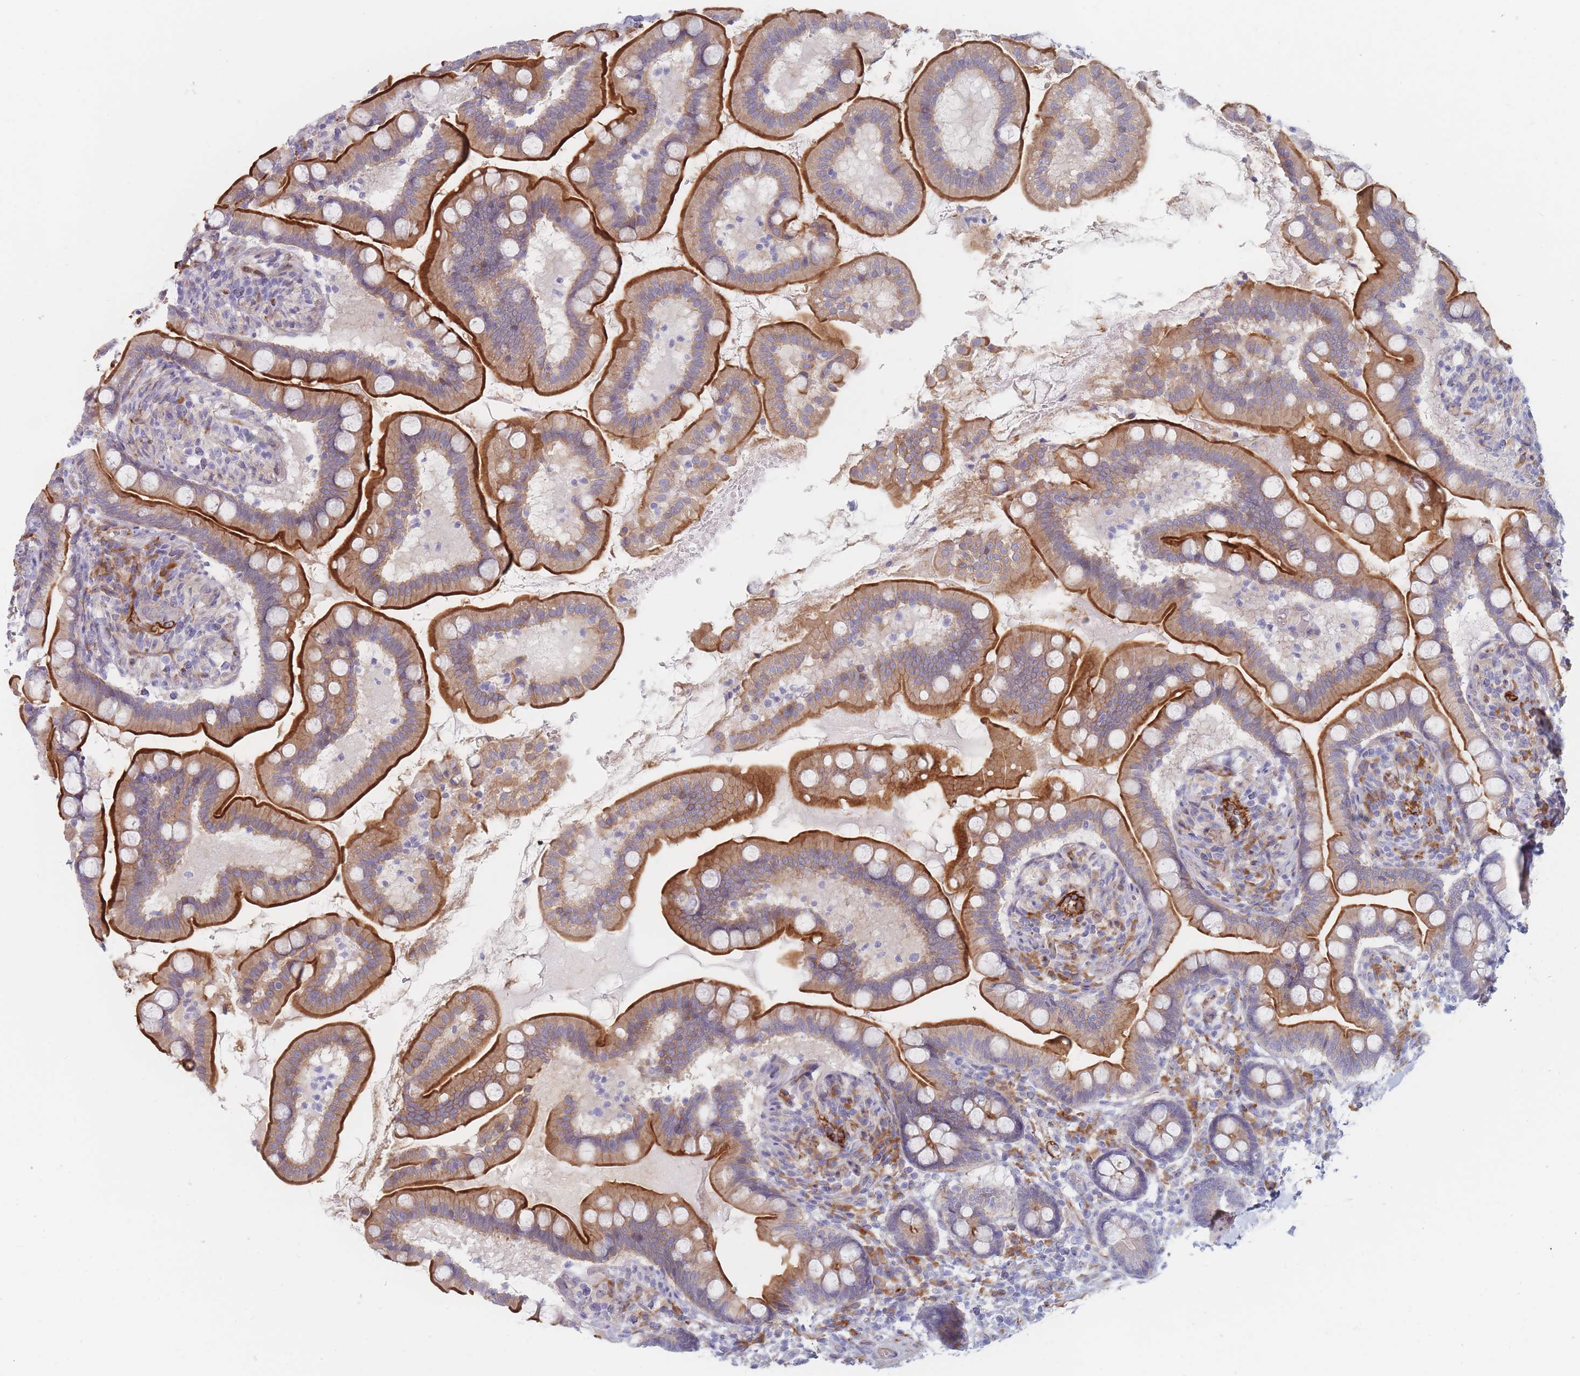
{"staining": {"intensity": "strong", "quantity": ">75%", "location": "cytoplasmic/membranous"}, "tissue": "small intestine", "cell_type": "Glandular cells", "image_type": "normal", "snomed": [{"axis": "morphology", "description": "Normal tissue, NOS"}, {"axis": "topography", "description": "Small intestine"}], "caption": "A brown stain labels strong cytoplasmic/membranous expression of a protein in glandular cells of normal human small intestine. The protein of interest is stained brown, and the nuclei are stained in blue (DAB (3,3'-diaminobenzidine) IHC with brightfield microscopy, high magnification).", "gene": "ERBIN", "patient": {"sex": "female", "age": 64}}